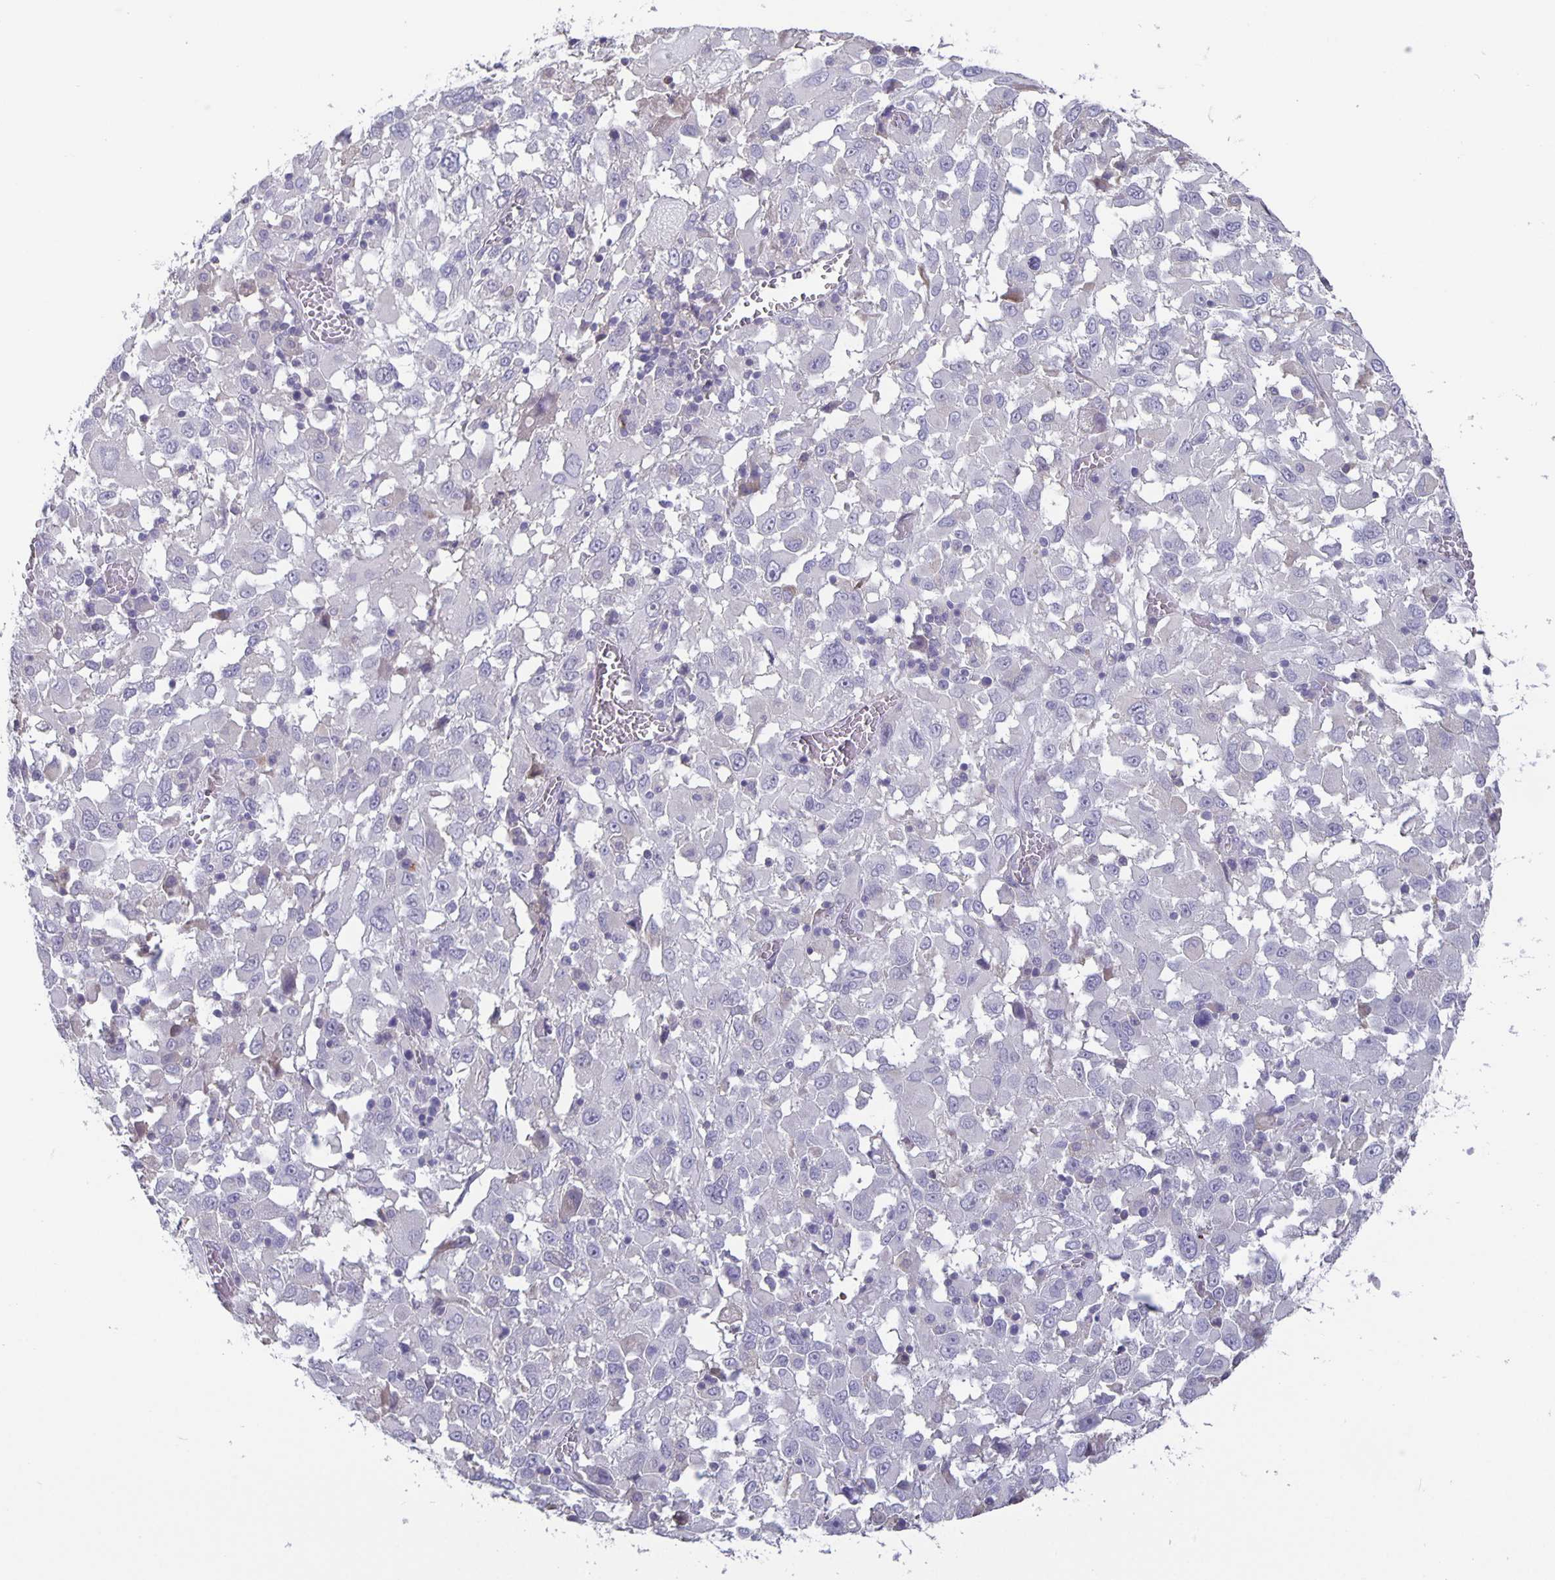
{"staining": {"intensity": "negative", "quantity": "none", "location": "none"}, "tissue": "melanoma", "cell_type": "Tumor cells", "image_type": "cancer", "snomed": [{"axis": "morphology", "description": "Malignant melanoma, Metastatic site"}, {"axis": "topography", "description": "Soft tissue"}], "caption": "An image of human melanoma is negative for staining in tumor cells. (Stains: DAB (3,3'-diaminobenzidine) immunohistochemistry (IHC) with hematoxylin counter stain, Microscopy: brightfield microscopy at high magnification).", "gene": "GDF15", "patient": {"sex": "male", "age": 50}}